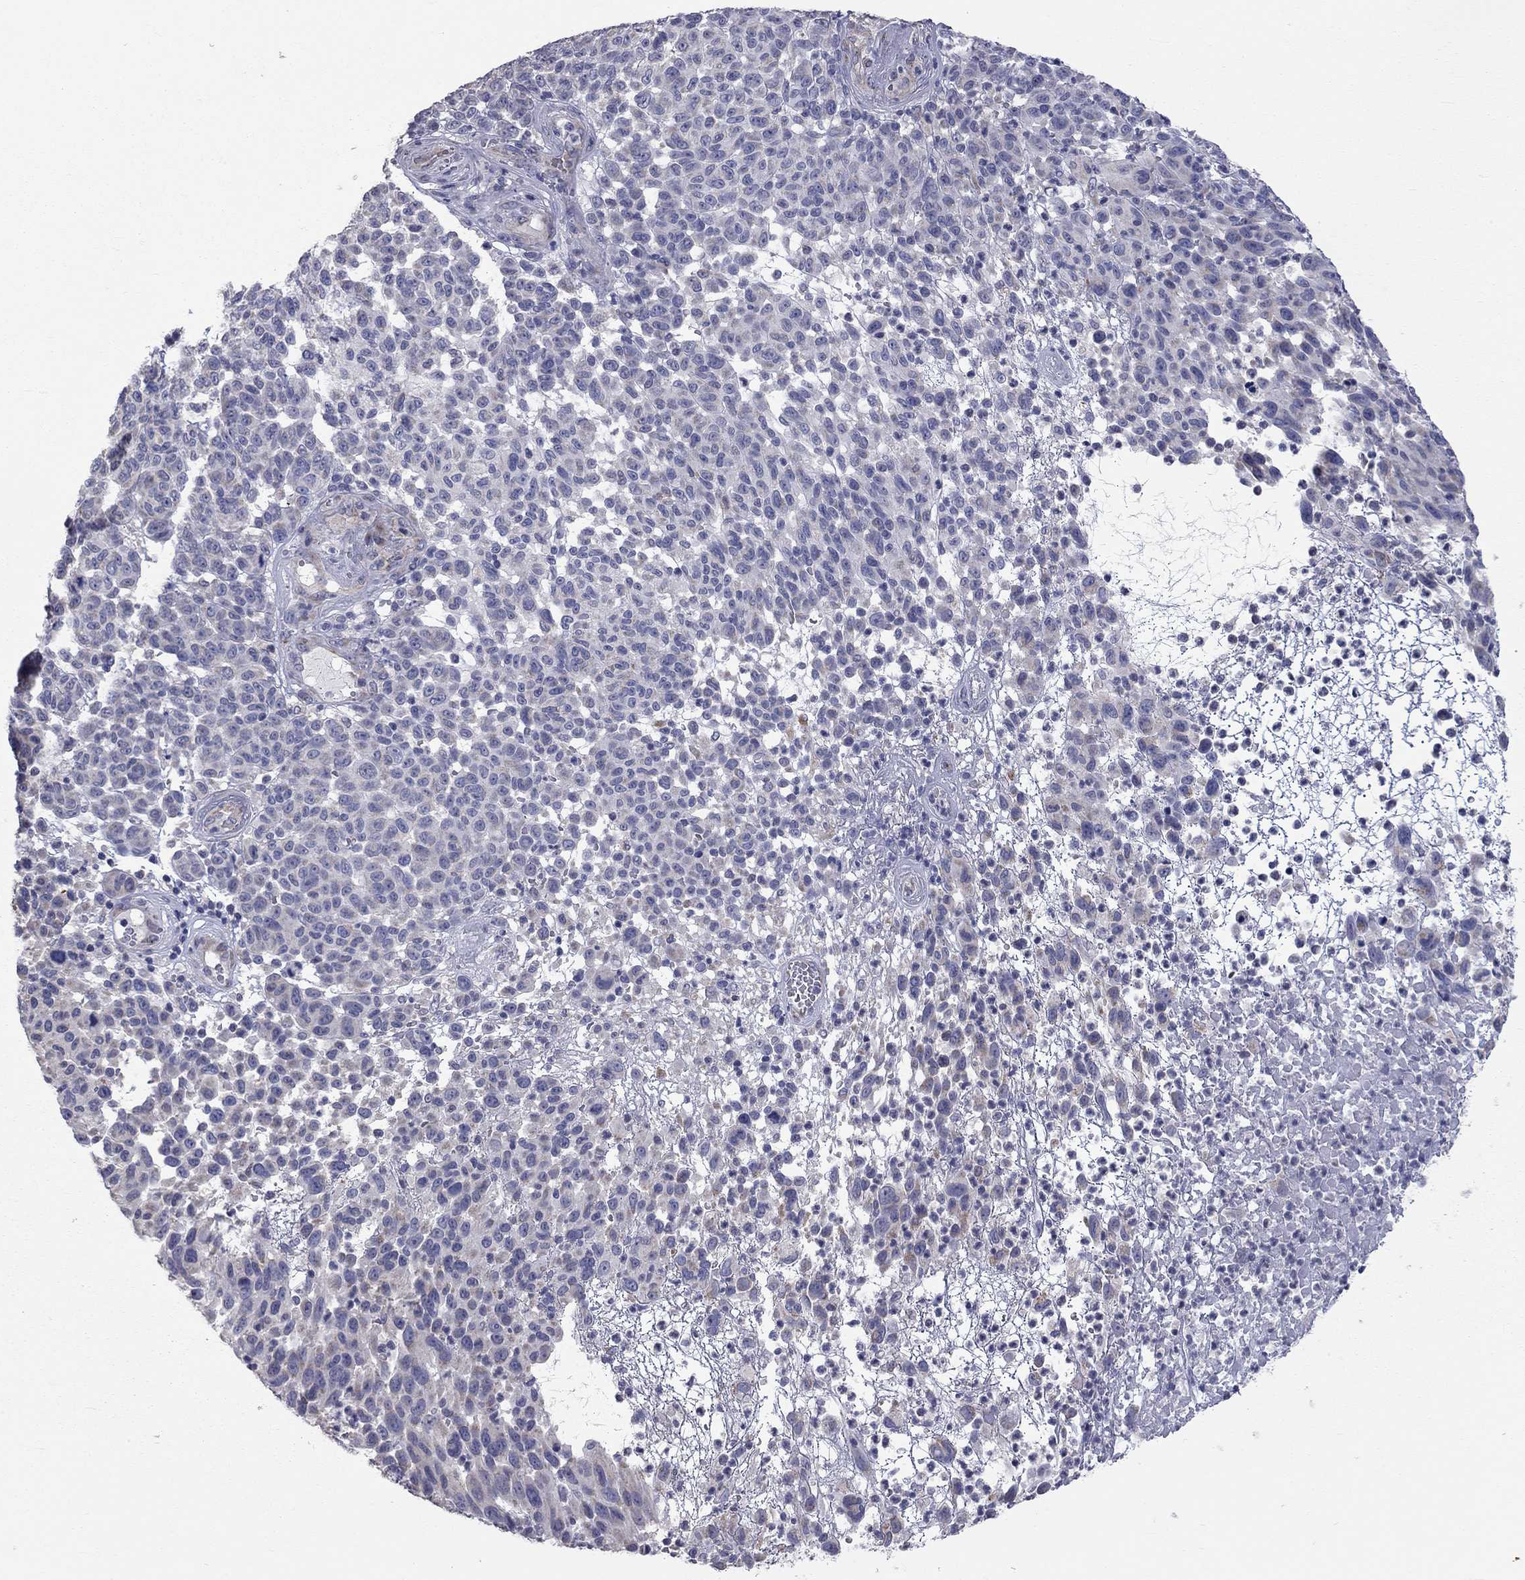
{"staining": {"intensity": "negative", "quantity": "none", "location": "none"}, "tissue": "melanoma", "cell_type": "Tumor cells", "image_type": "cancer", "snomed": [{"axis": "morphology", "description": "Malignant melanoma, NOS"}, {"axis": "topography", "description": "Skin"}], "caption": "Tumor cells show no significant positivity in malignant melanoma.", "gene": "OPRK1", "patient": {"sex": "male", "age": 59}}